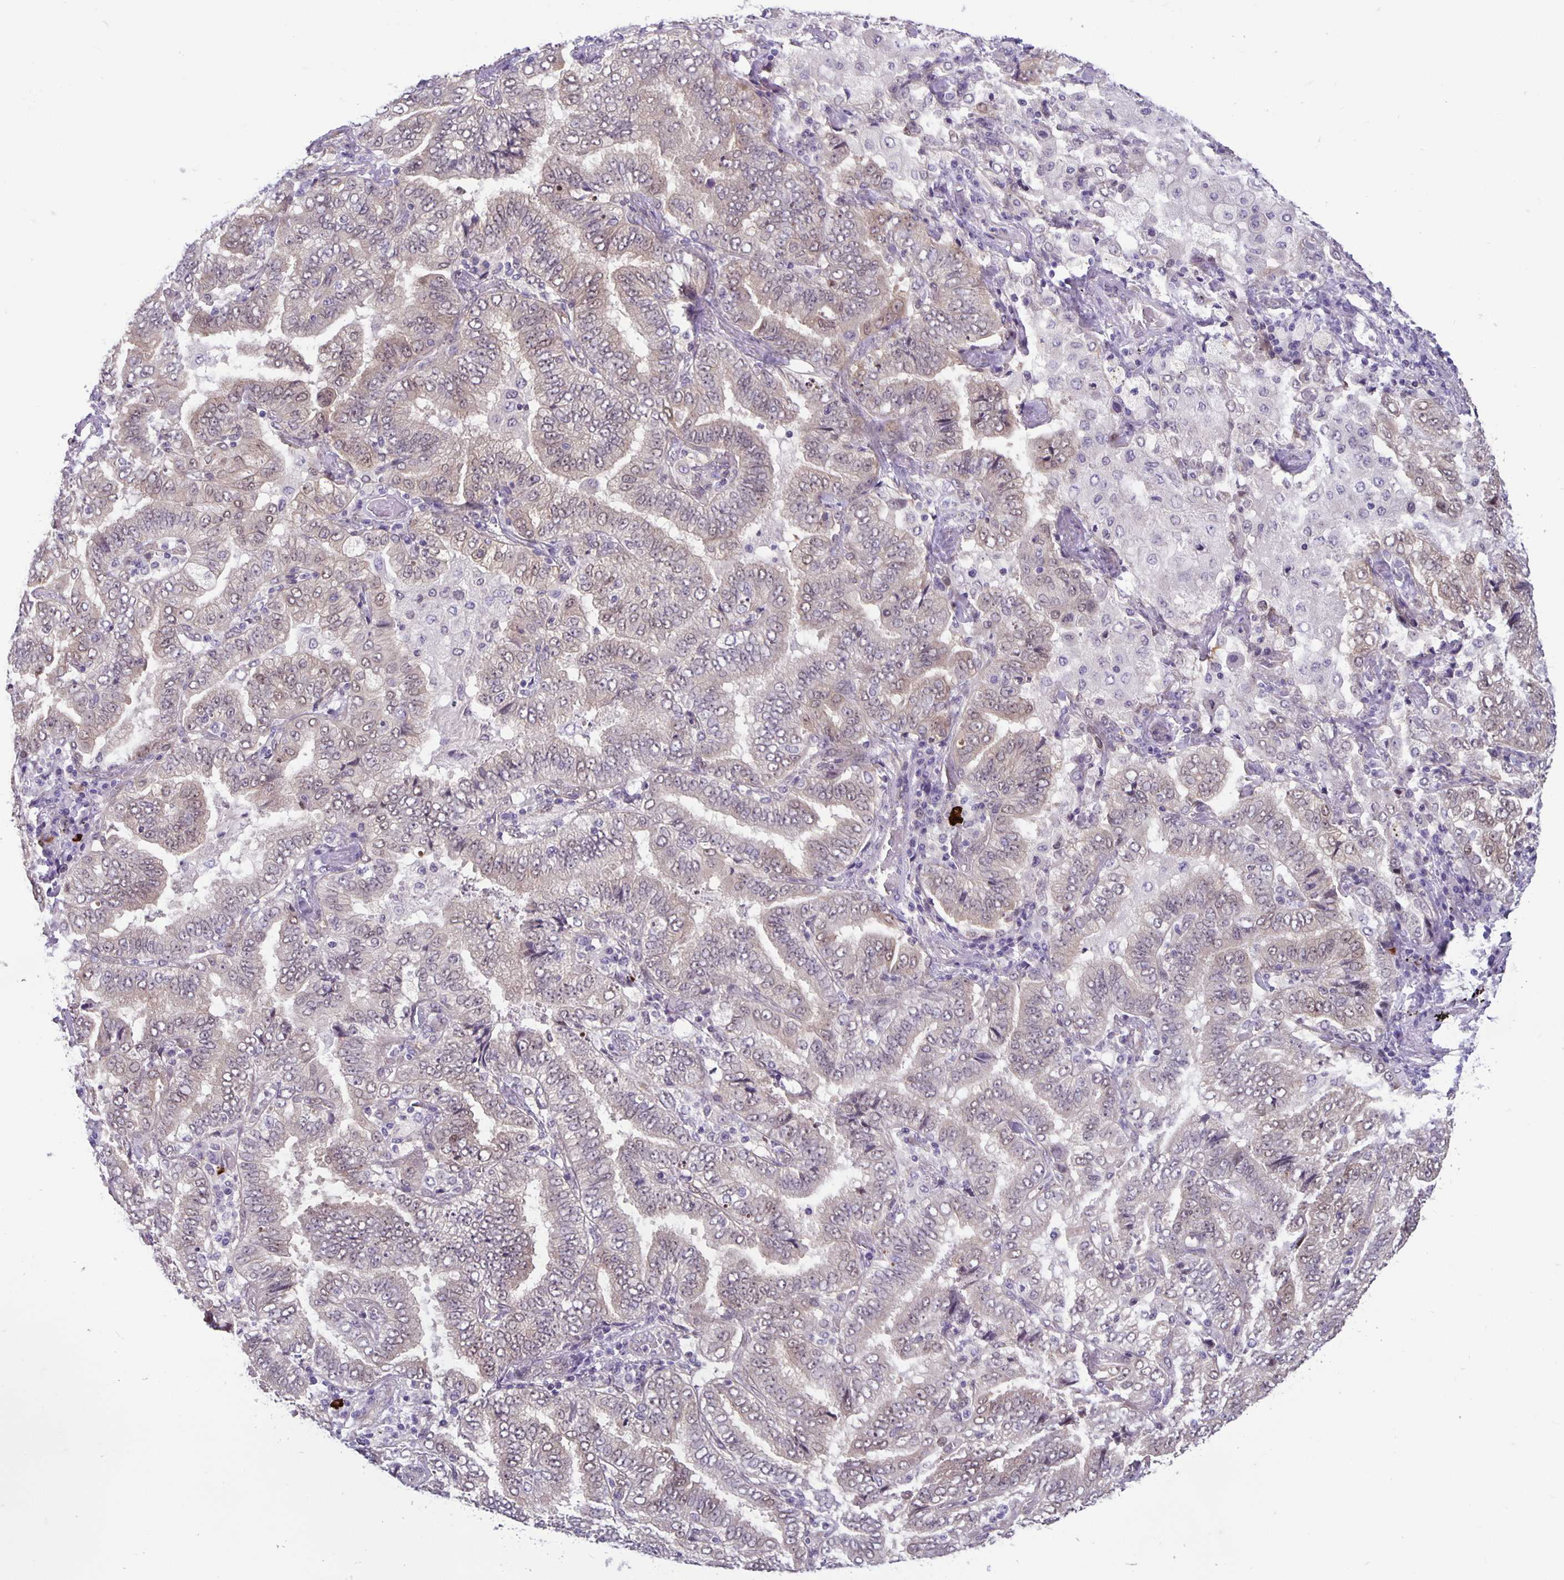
{"staining": {"intensity": "weak", "quantity": "25%-75%", "location": "cytoplasmic/membranous"}, "tissue": "lung cancer", "cell_type": "Tumor cells", "image_type": "cancer", "snomed": [{"axis": "morphology", "description": "Aneuploidy"}, {"axis": "morphology", "description": "Adenocarcinoma, NOS"}, {"axis": "morphology", "description": "Adenocarcinoma, metastatic, NOS"}, {"axis": "topography", "description": "Lymph node"}, {"axis": "topography", "description": "Lung"}], "caption": "This is an image of immunohistochemistry (IHC) staining of lung cancer (adenocarcinoma), which shows weak positivity in the cytoplasmic/membranous of tumor cells.", "gene": "TAX1BP3", "patient": {"sex": "female", "age": 48}}